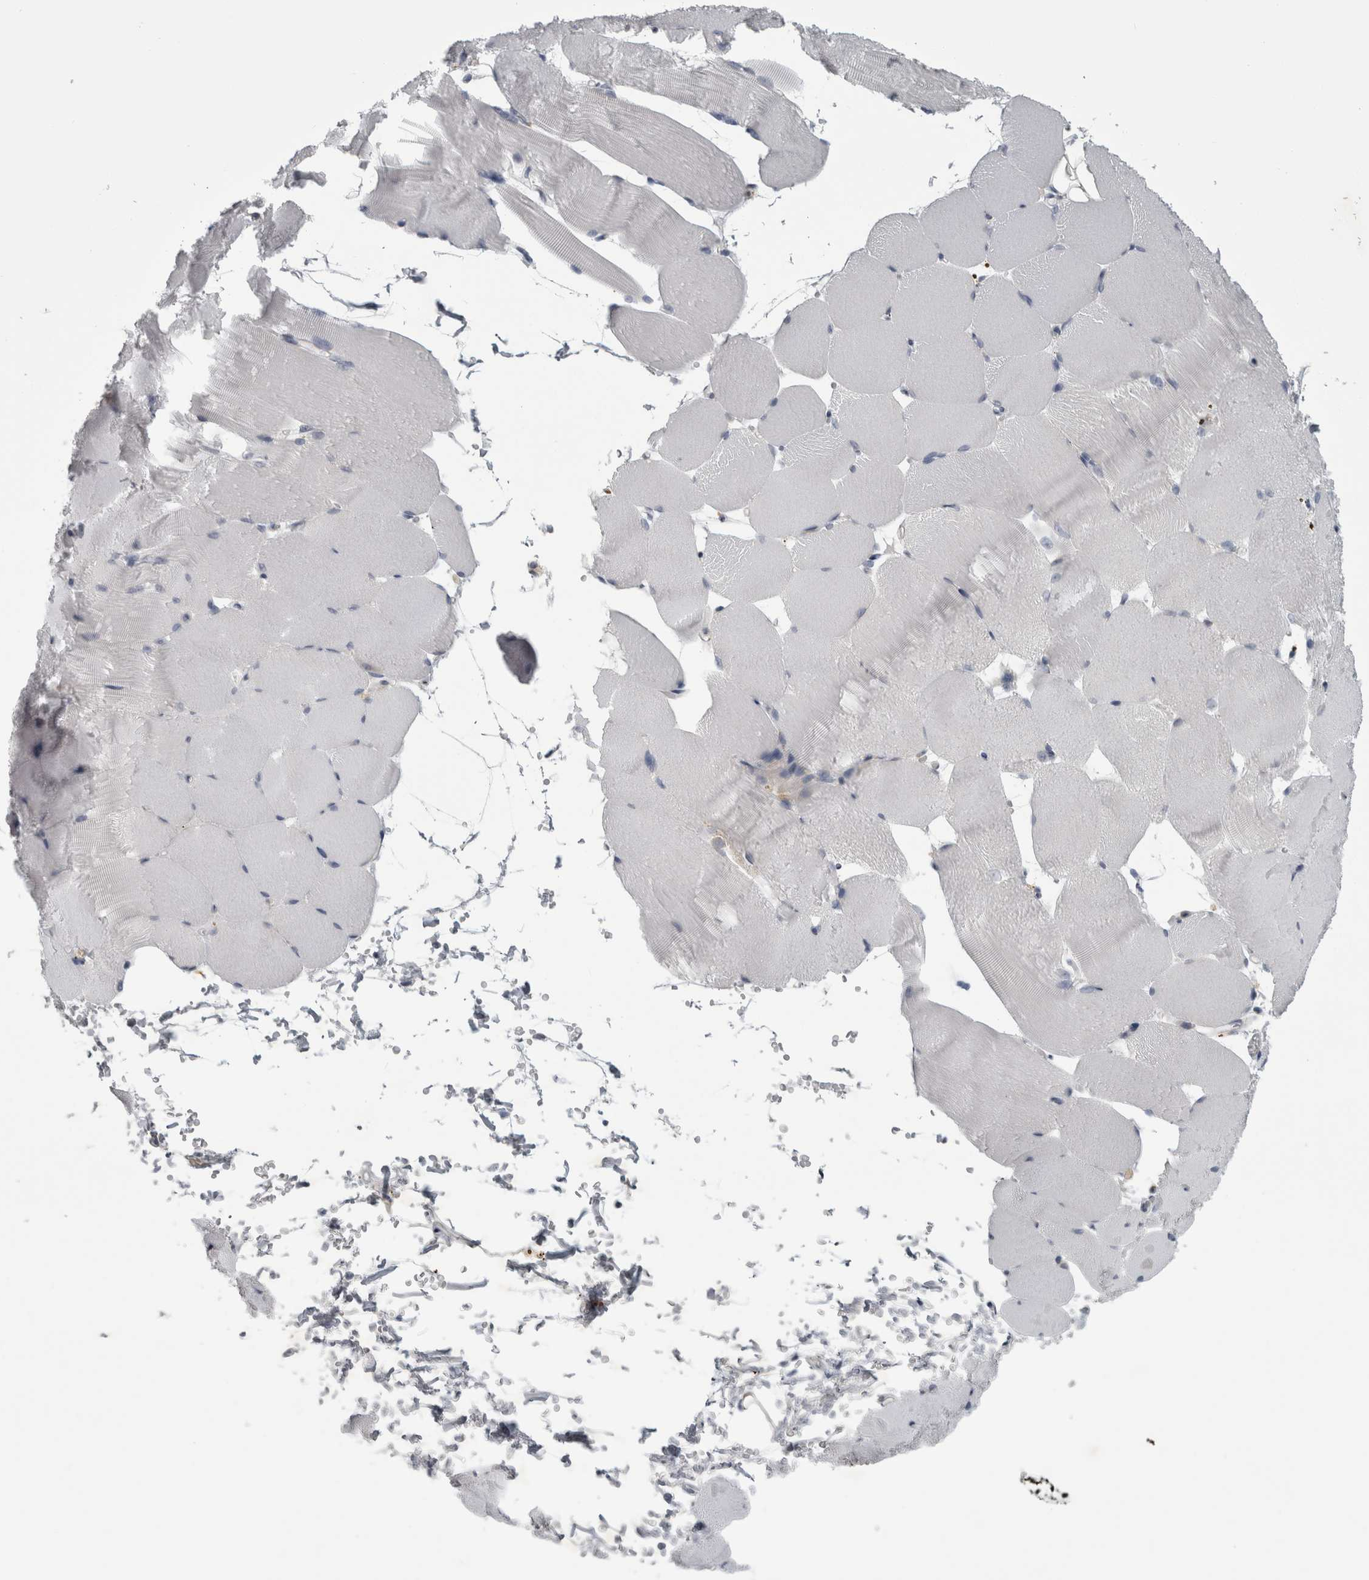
{"staining": {"intensity": "negative", "quantity": "none", "location": "none"}, "tissue": "skeletal muscle", "cell_type": "Myocytes", "image_type": "normal", "snomed": [{"axis": "morphology", "description": "Normal tissue, NOS"}, {"axis": "topography", "description": "Skeletal muscle"}, {"axis": "topography", "description": "Parathyroid gland"}], "caption": "IHC of unremarkable skeletal muscle demonstrates no expression in myocytes. (Immunohistochemistry (ihc), brightfield microscopy, high magnification).", "gene": "PRRC2C", "patient": {"sex": "female", "age": 37}}